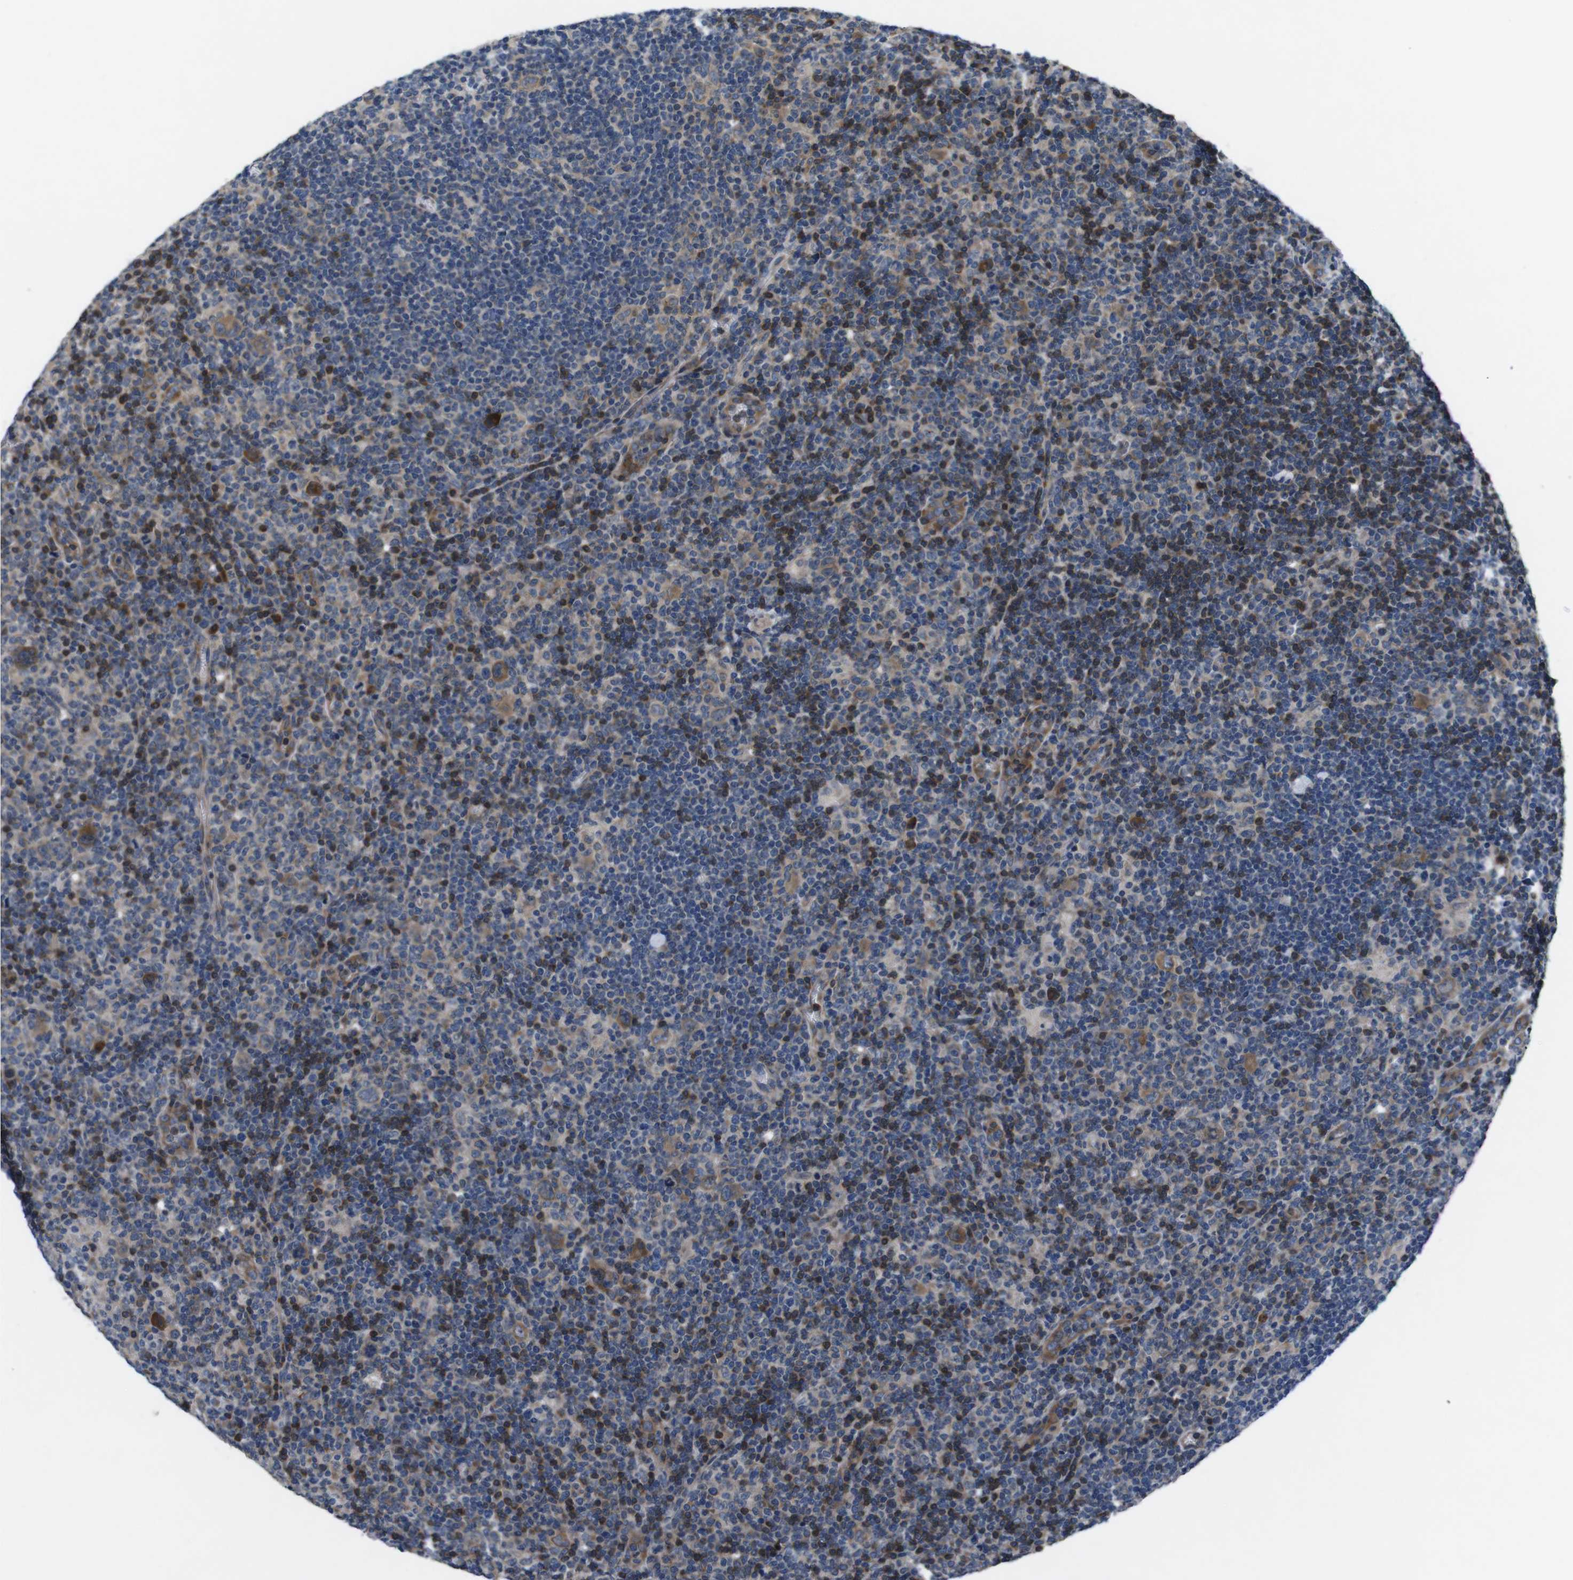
{"staining": {"intensity": "moderate", "quantity": ">75%", "location": "cytoplasmic/membranous"}, "tissue": "lymphoma", "cell_type": "Tumor cells", "image_type": "cancer", "snomed": [{"axis": "morphology", "description": "Hodgkin's disease, NOS"}, {"axis": "topography", "description": "Lymph node"}], "caption": "An image of Hodgkin's disease stained for a protein demonstrates moderate cytoplasmic/membranous brown staining in tumor cells.", "gene": "JAK1", "patient": {"sex": "female", "age": 57}}